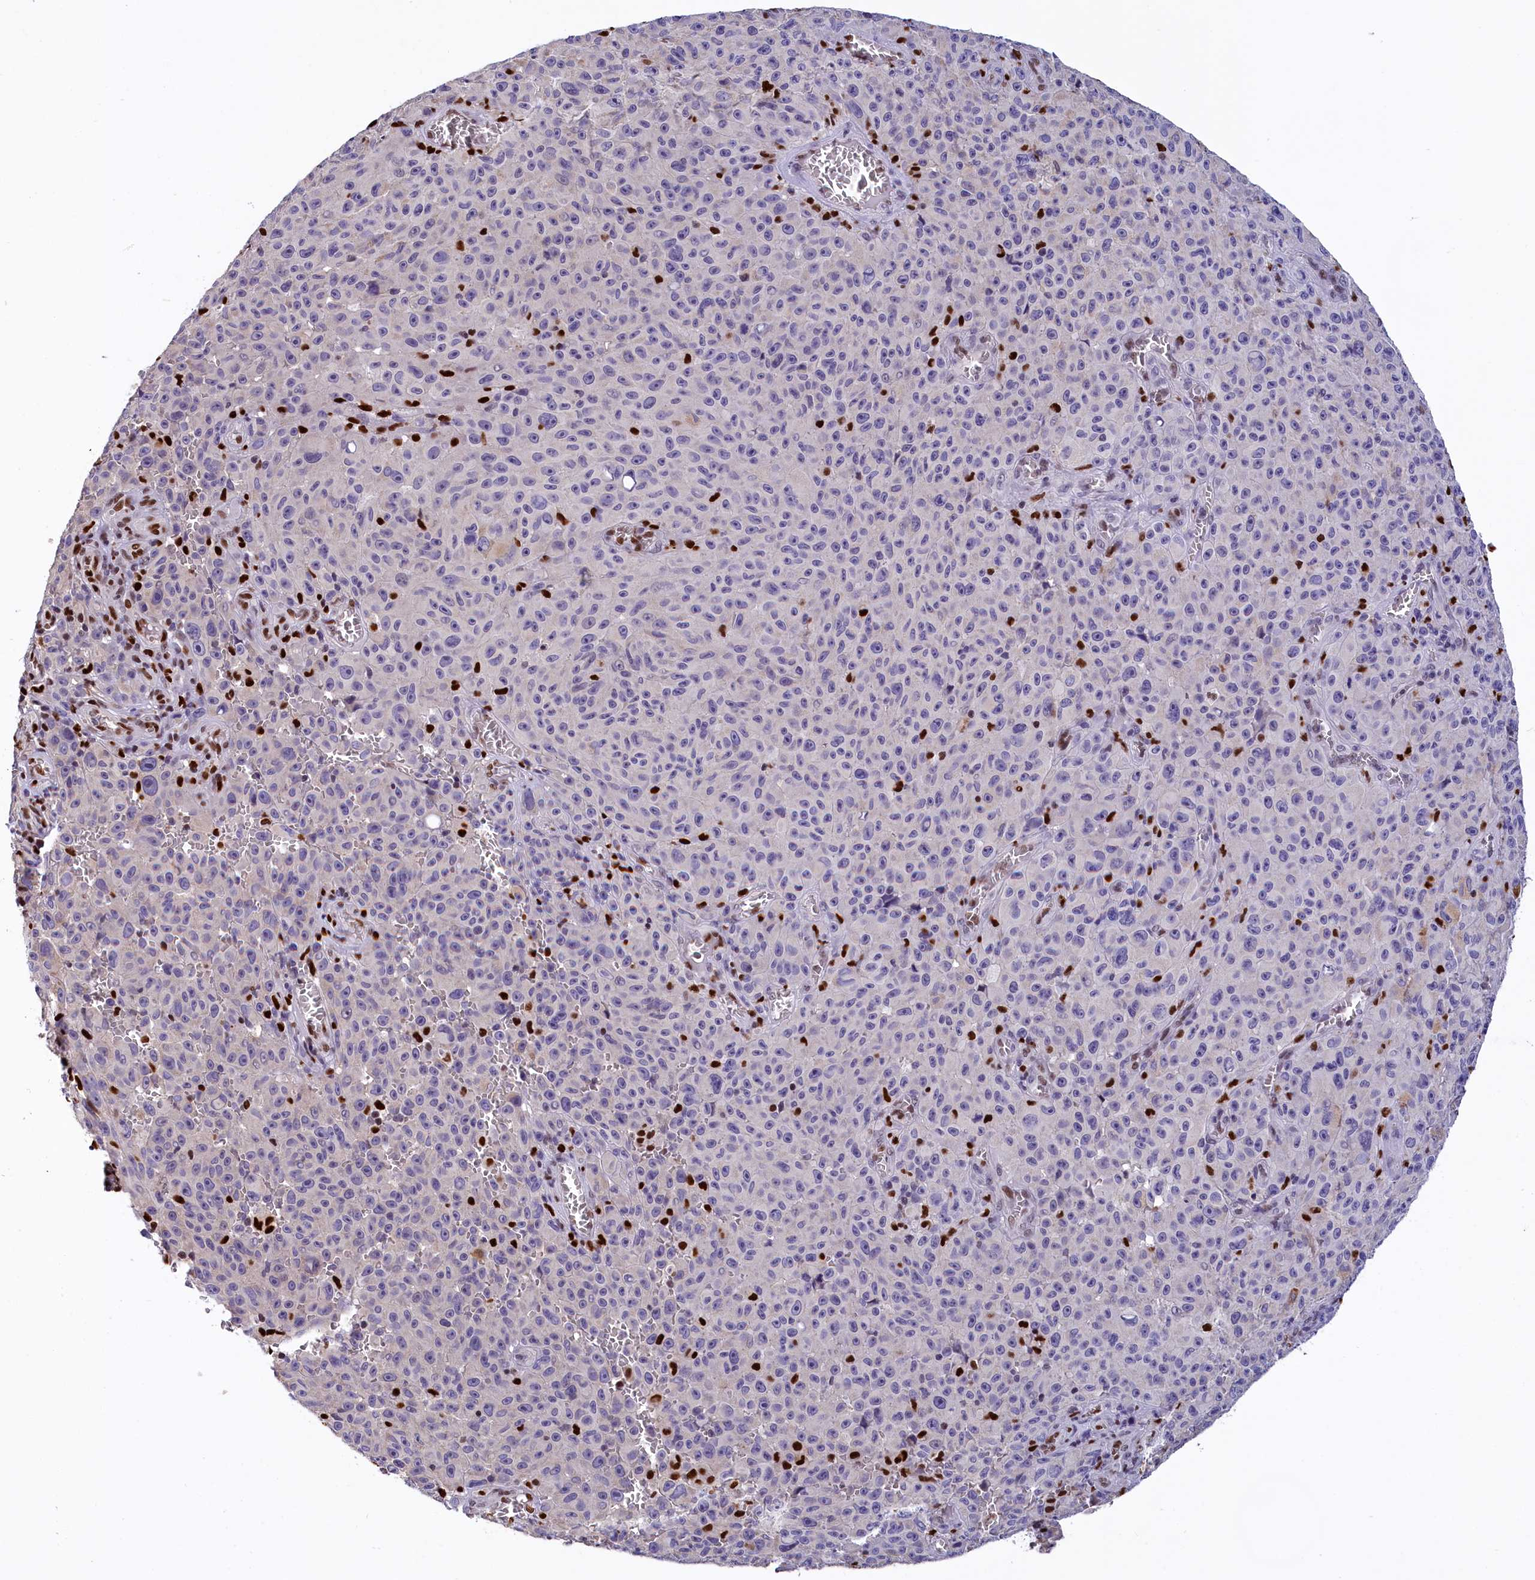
{"staining": {"intensity": "negative", "quantity": "none", "location": "none"}, "tissue": "melanoma", "cell_type": "Tumor cells", "image_type": "cancer", "snomed": [{"axis": "morphology", "description": "Malignant melanoma, NOS"}, {"axis": "topography", "description": "Skin"}], "caption": "DAB (3,3'-diaminobenzidine) immunohistochemical staining of melanoma shows no significant expression in tumor cells.", "gene": "BTBD9", "patient": {"sex": "female", "age": 82}}